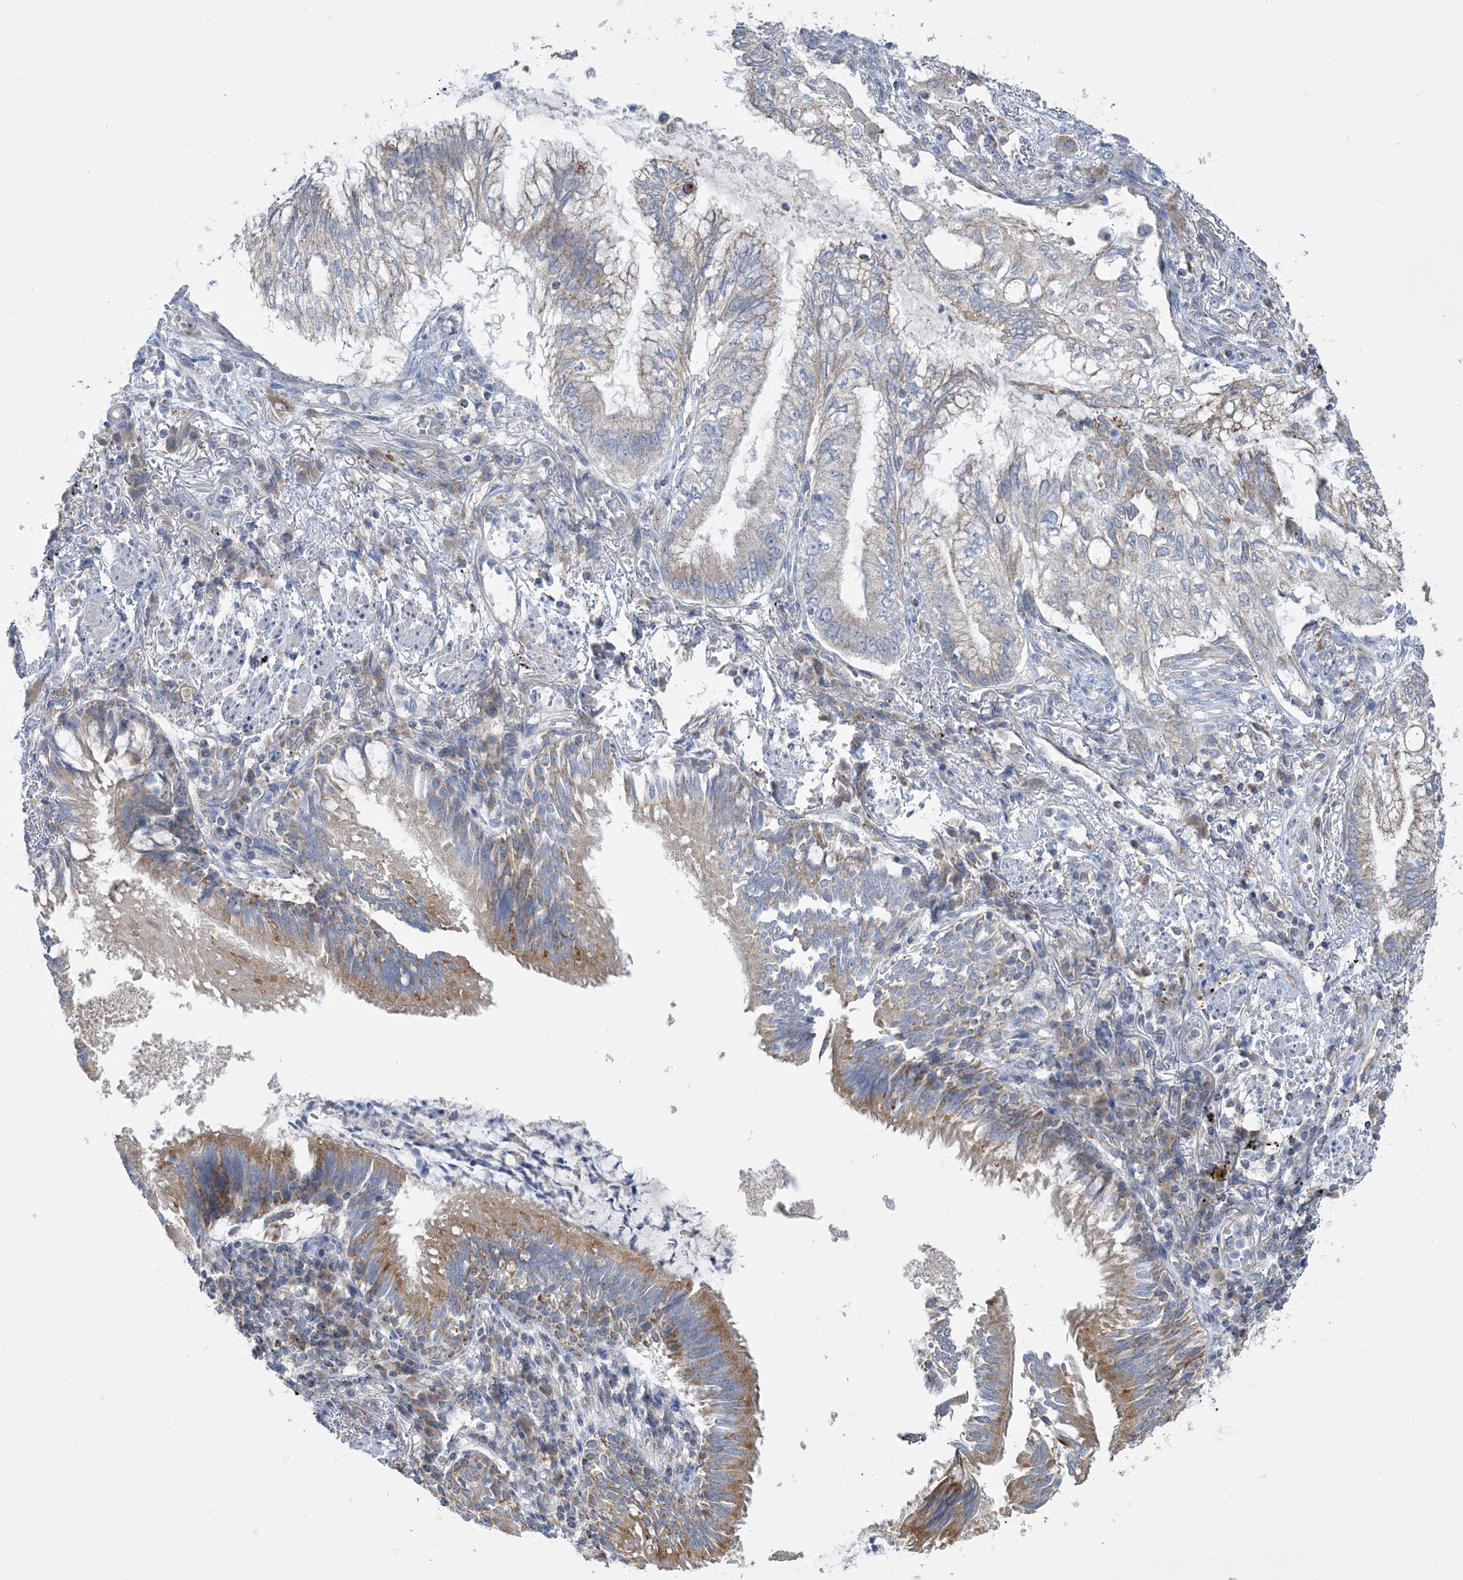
{"staining": {"intensity": "weak", "quantity": "25%-75%", "location": "cytoplasmic/membranous"}, "tissue": "lung cancer", "cell_type": "Tumor cells", "image_type": "cancer", "snomed": [{"axis": "morphology", "description": "Adenocarcinoma, NOS"}, {"axis": "topography", "description": "Lung"}], "caption": "Human adenocarcinoma (lung) stained with a protein marker demonstrates weak staining in tumor cells.", "gene": "MMADHC", "patient": {"sex": "female", "age": 70}}